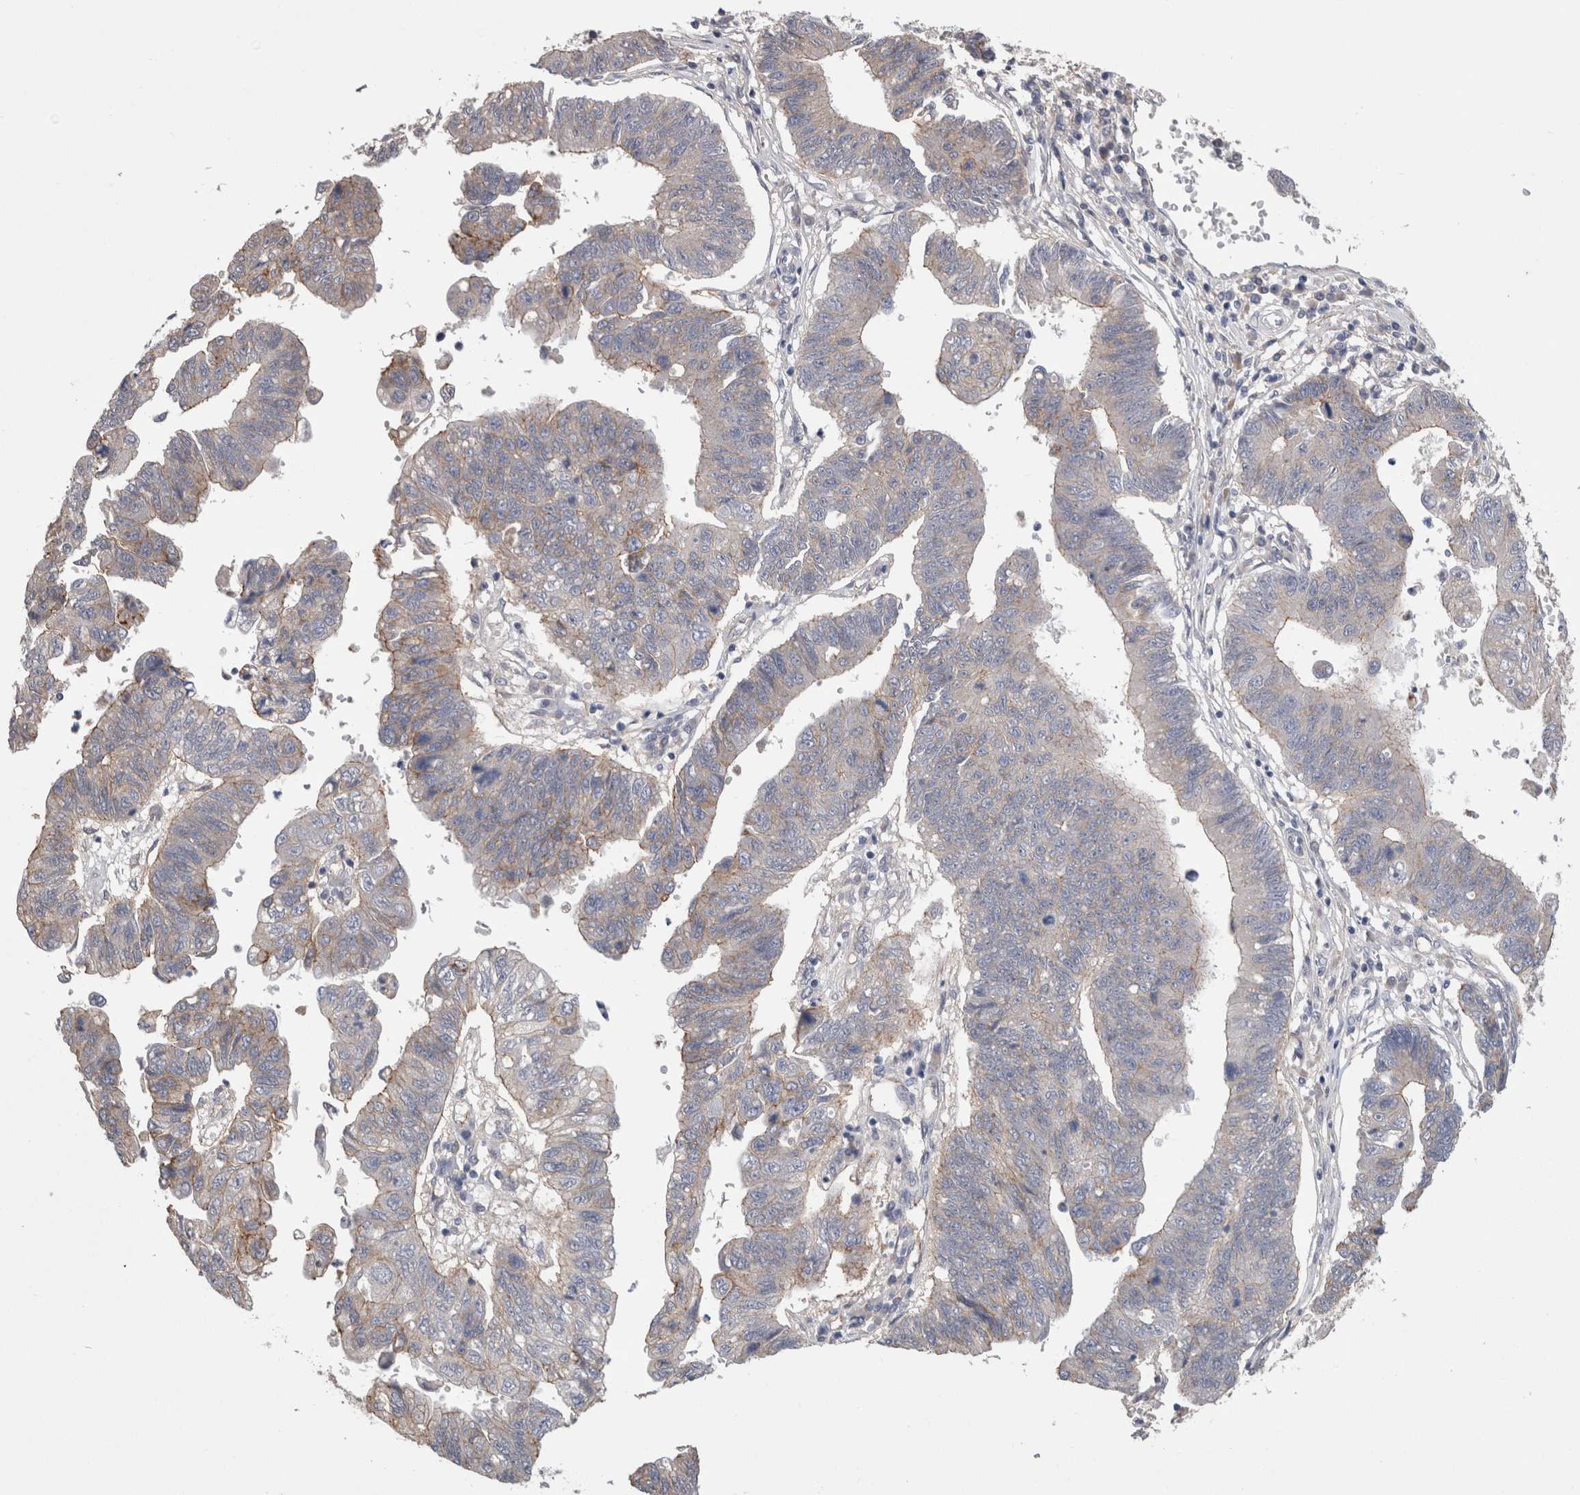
{"staining": {"intensity": "moderate", "quantity": "<25%", "location": "cytoplasmic/membranous"}, "tissue": "stomach cancer", "cell_type": "Tumor cells", "image_type": "cancer", "snomed": [{"axis": "morphology", "description": "Adenocarcinoma, NOS"}, {"axis": "topography", "description": "Stomach"}], "caption": "Adenocarcinoma (stomach) tissue exhibits moderate cytoplasmic/membranous positivity in about <25% of tumor cells", "gene": "NECTIN2", "patient": {"sex": "male", "age": 59}}